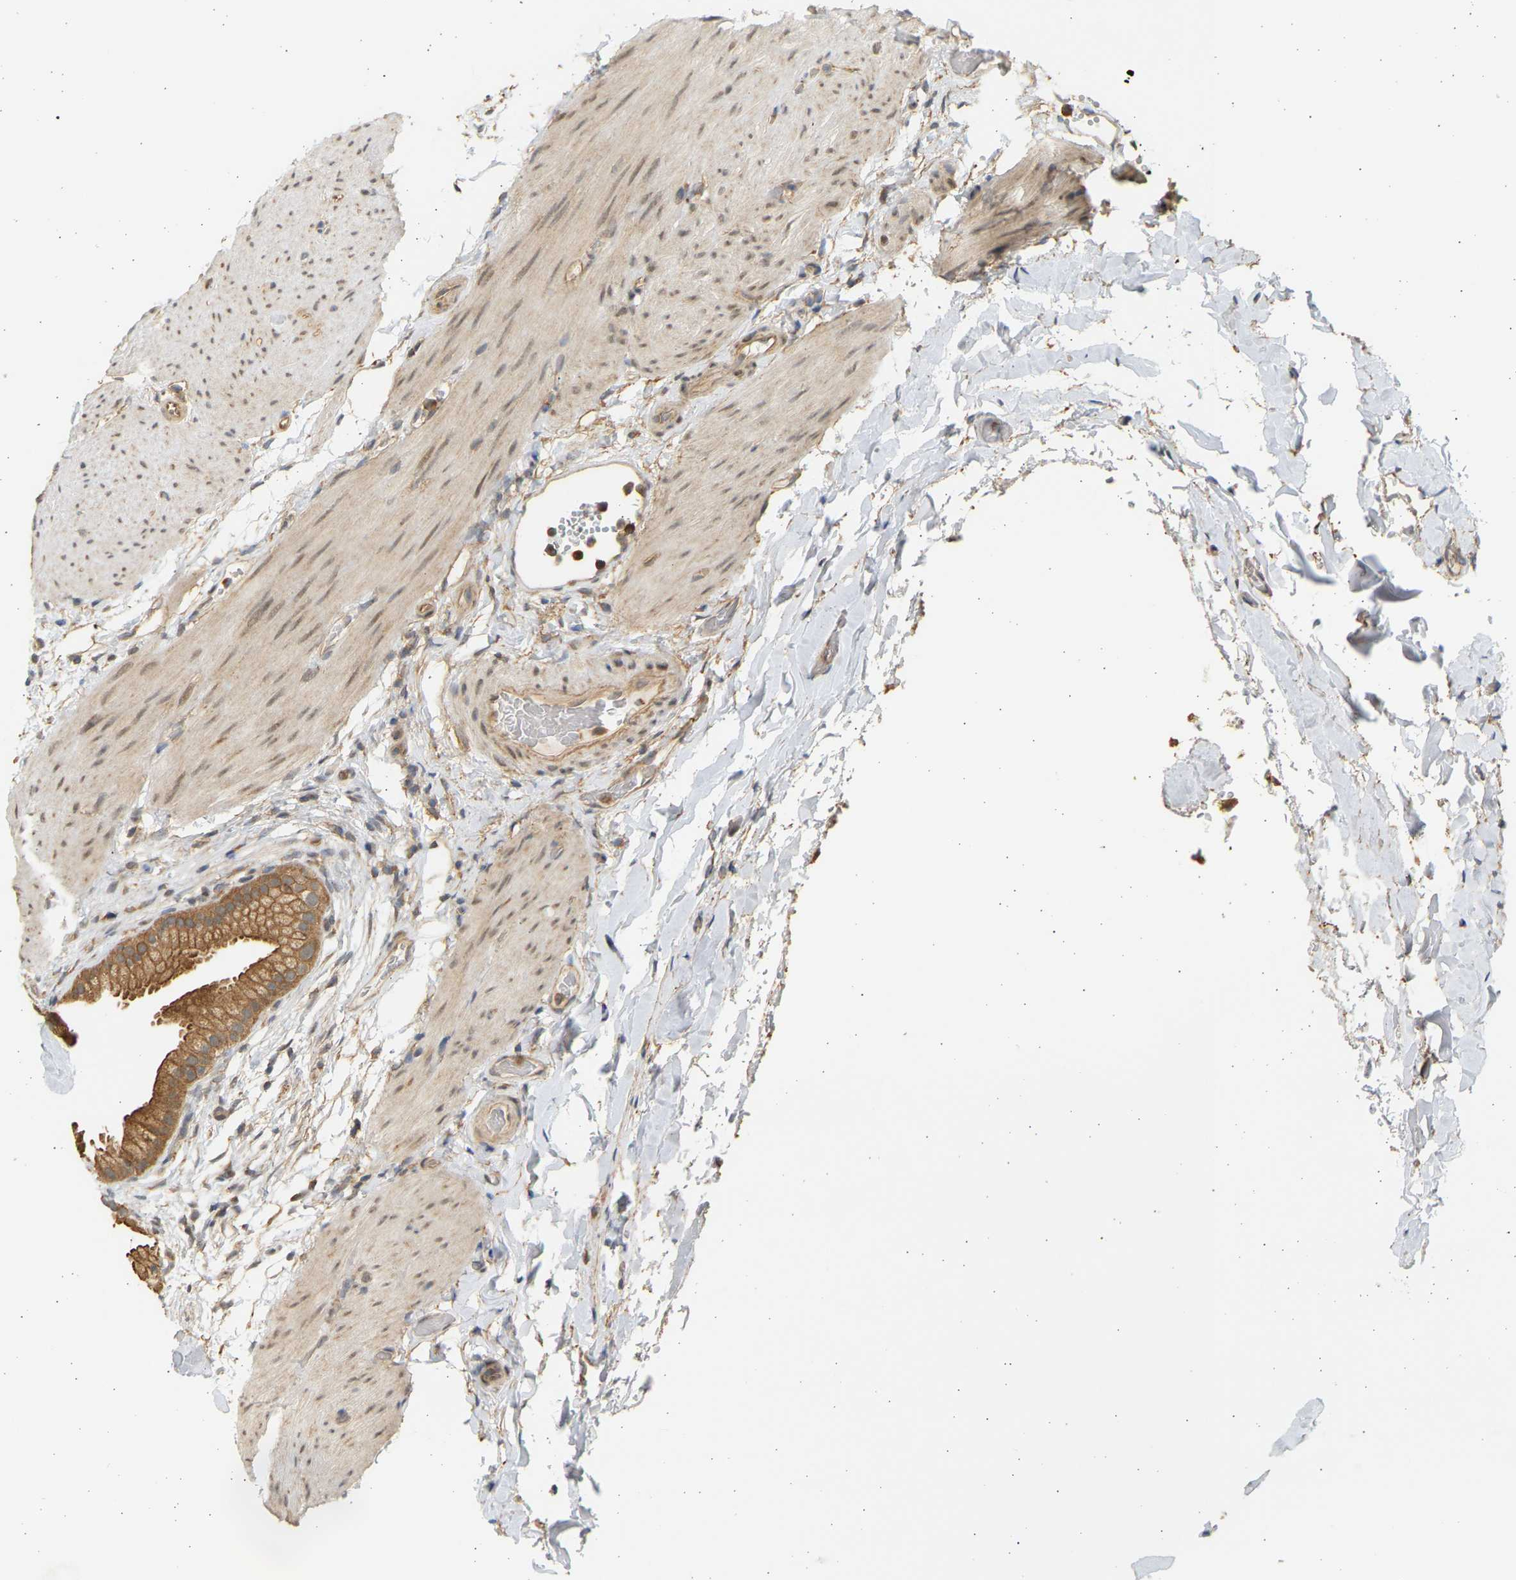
{"staining": {"intensity": "moderate", "quantity": ">75%", "location": "cytoplasmic/membranous"}, "tissue": "gallbladder", "cell_type": "Glandular cells", "image_type": "normal", "snomed": [{"axis": "morphology", "description": "Normal tissue, NOS"}, {"axis": "topography", "description": "Gallbladder"}], "caption": "DAB immunohistochemical staining of benign human gallbladder exhibits moderate cytoplasmic/membranous protein expression in about >75% of glandular cells.", "gene": "B4GALT6", "patient": {"sex": "female", "age": 64}}